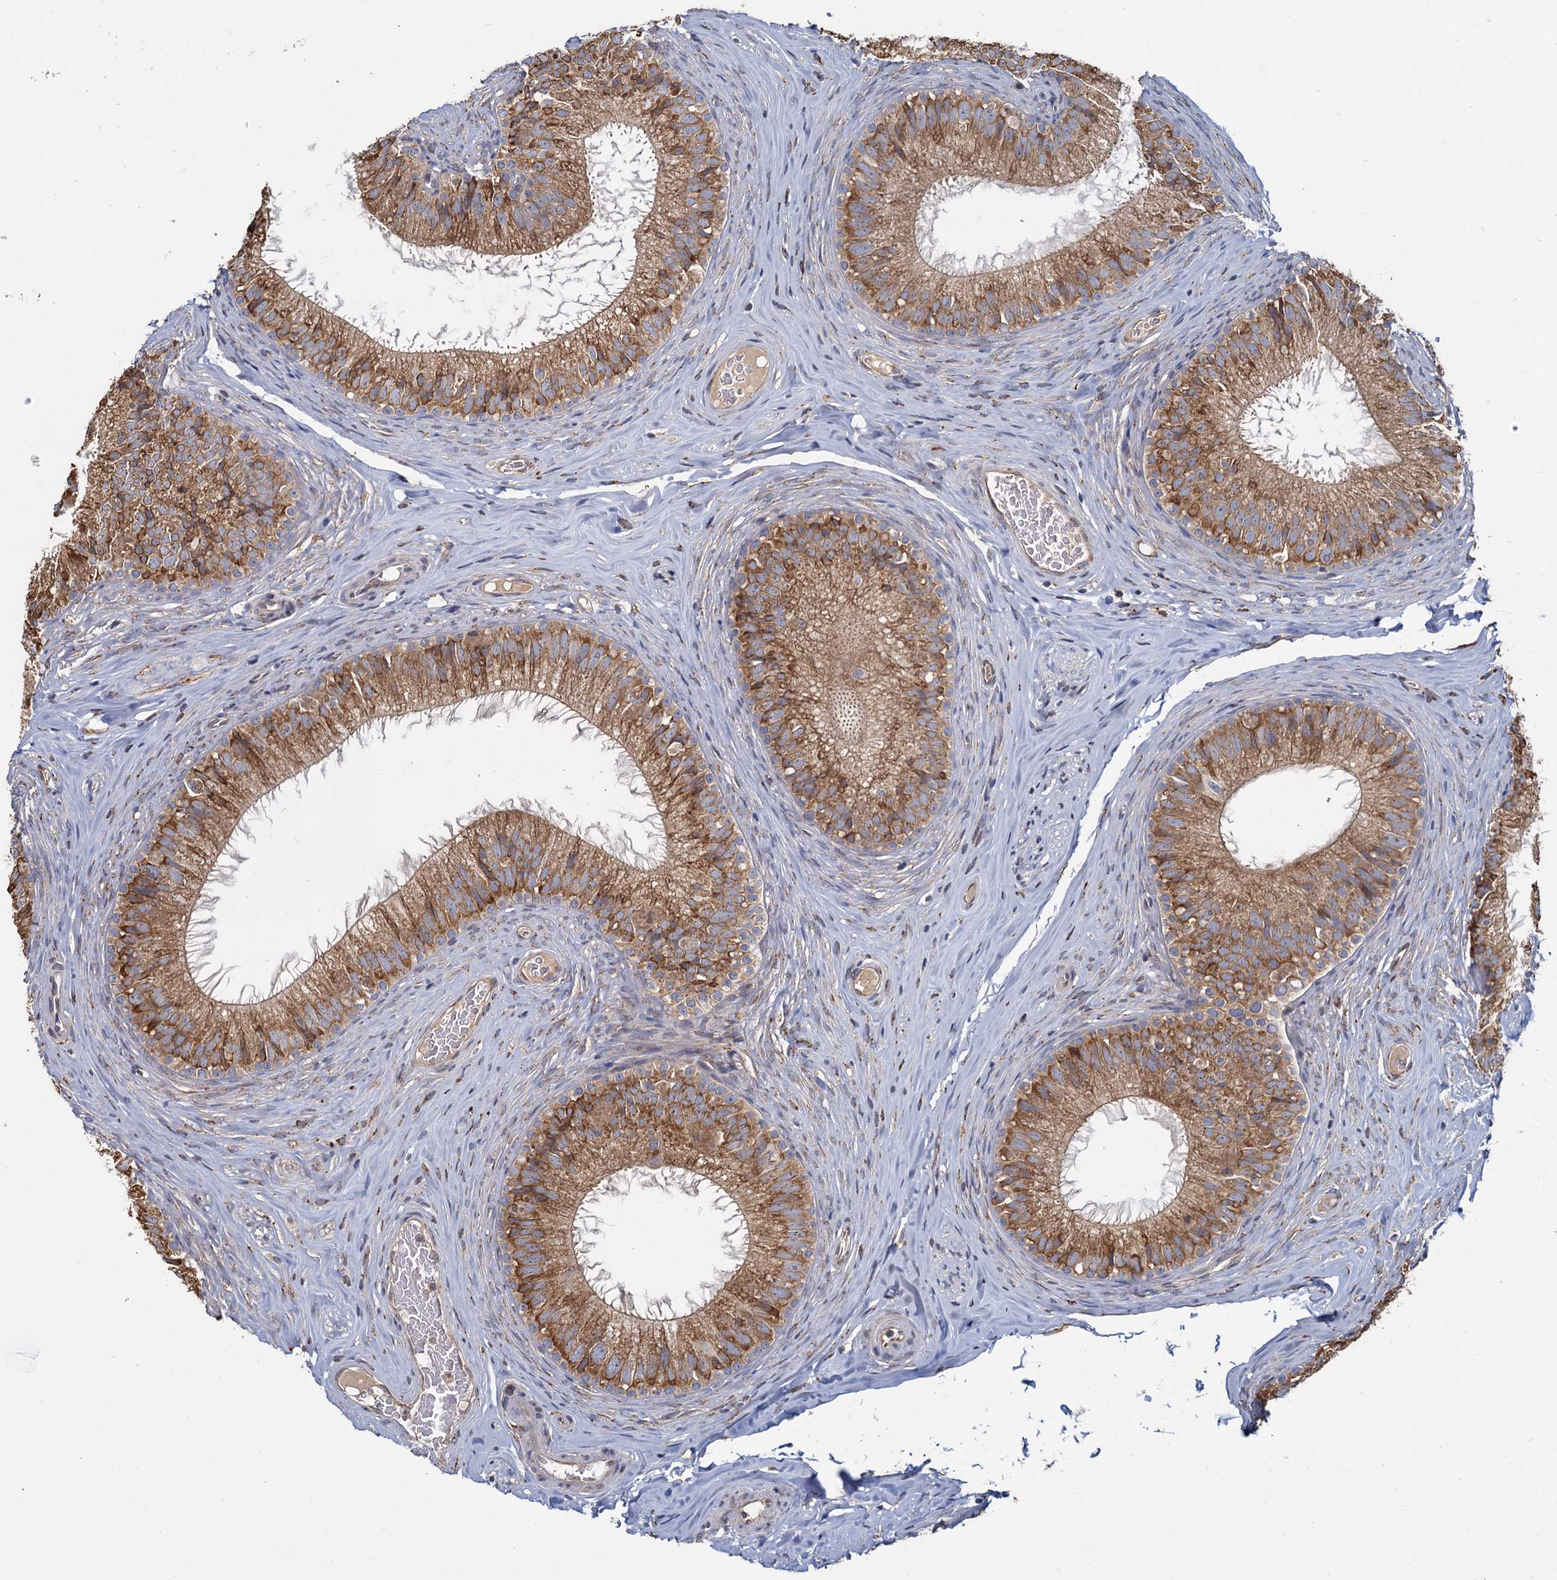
{"staining": {"intensity": "moderate", "quantity": ">75%", "location": "cytoplasmic/membranous"}, "tissue": "epididymis", "cell_type": "Glandular cells", "image_type": "normal", "snomed": [{"axis": "morphology", "description": "Normal tissue, NOS"}, {"axis": "topography", "description": "Epididymis"}], "caption": "Epididymis stained with a brown dye demonstrates moderate cytoplasmic/membranous positive staining in approximately >75% of glandular cells.", "gene": "LRRC51", "patient": {"sex": "male", "age": 34}}